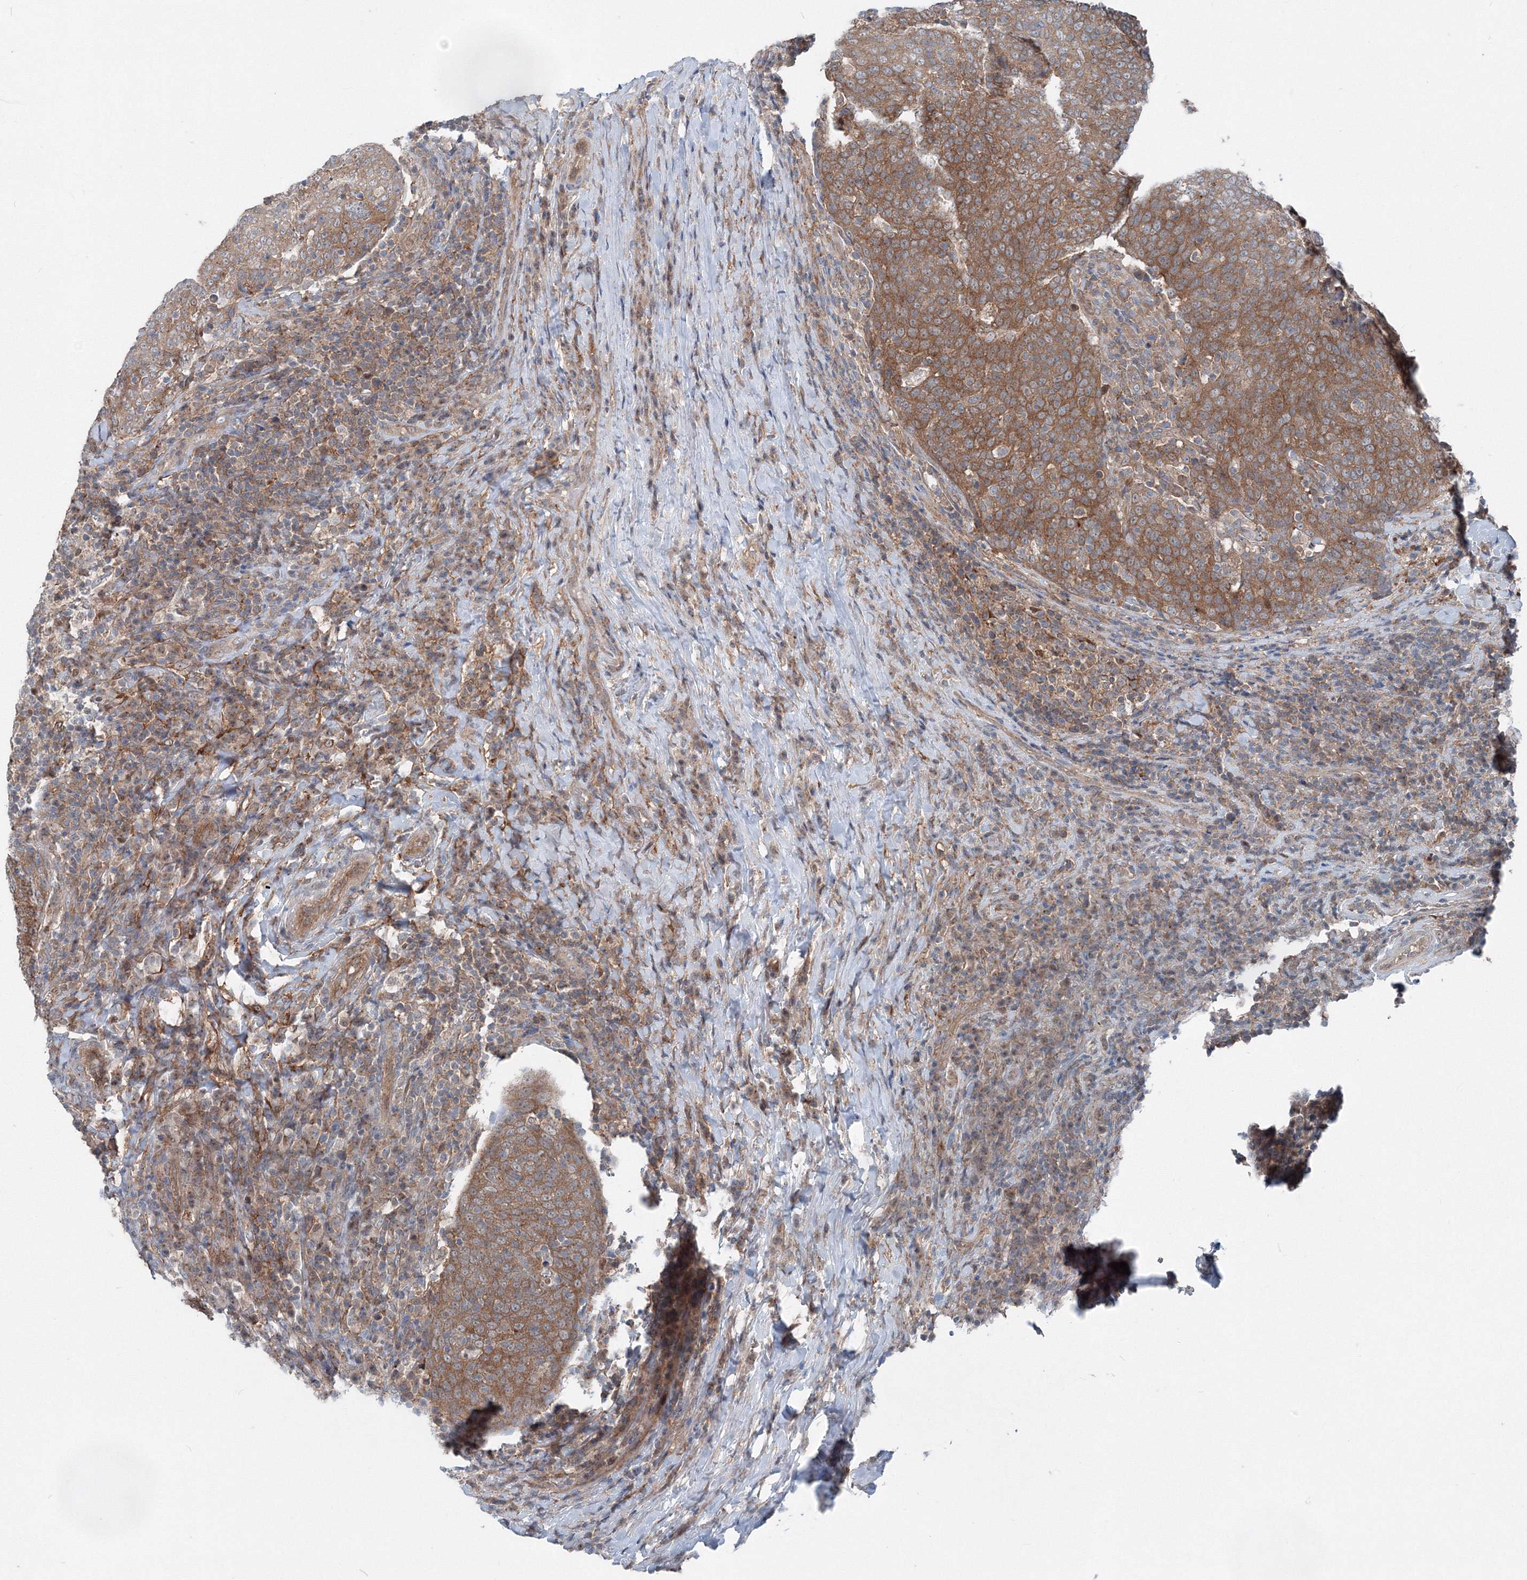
{"staining": {"intensity": "moderate", "quantity": ">75%", "location": "cytoplasmic/membranous"}, "tissue": "head and neck cancer", "cell_type": "Tumor cells", "image_type": "cancer", "snomed": [{"axis": "morphology", "description": "Squamous cell carcinoma, NOS"}, {"axis": "morphology", "description": "Squamous cell carcinoma, metastatic, NOS"}, {"axis": "topography", "description": "Lymph node"}, {"axis": "topography", "description": "Head-Neck"}], "caption": "Immunohistochemical staining of human metastatic squamous cell carcinoma (head and neck) shows medium levels of moderate cytoplasmic/membranous protein staining in approximately >75% of tumor cells.", "gene": "TPRKB", "patient": {"sex": "male", "age": 62}}